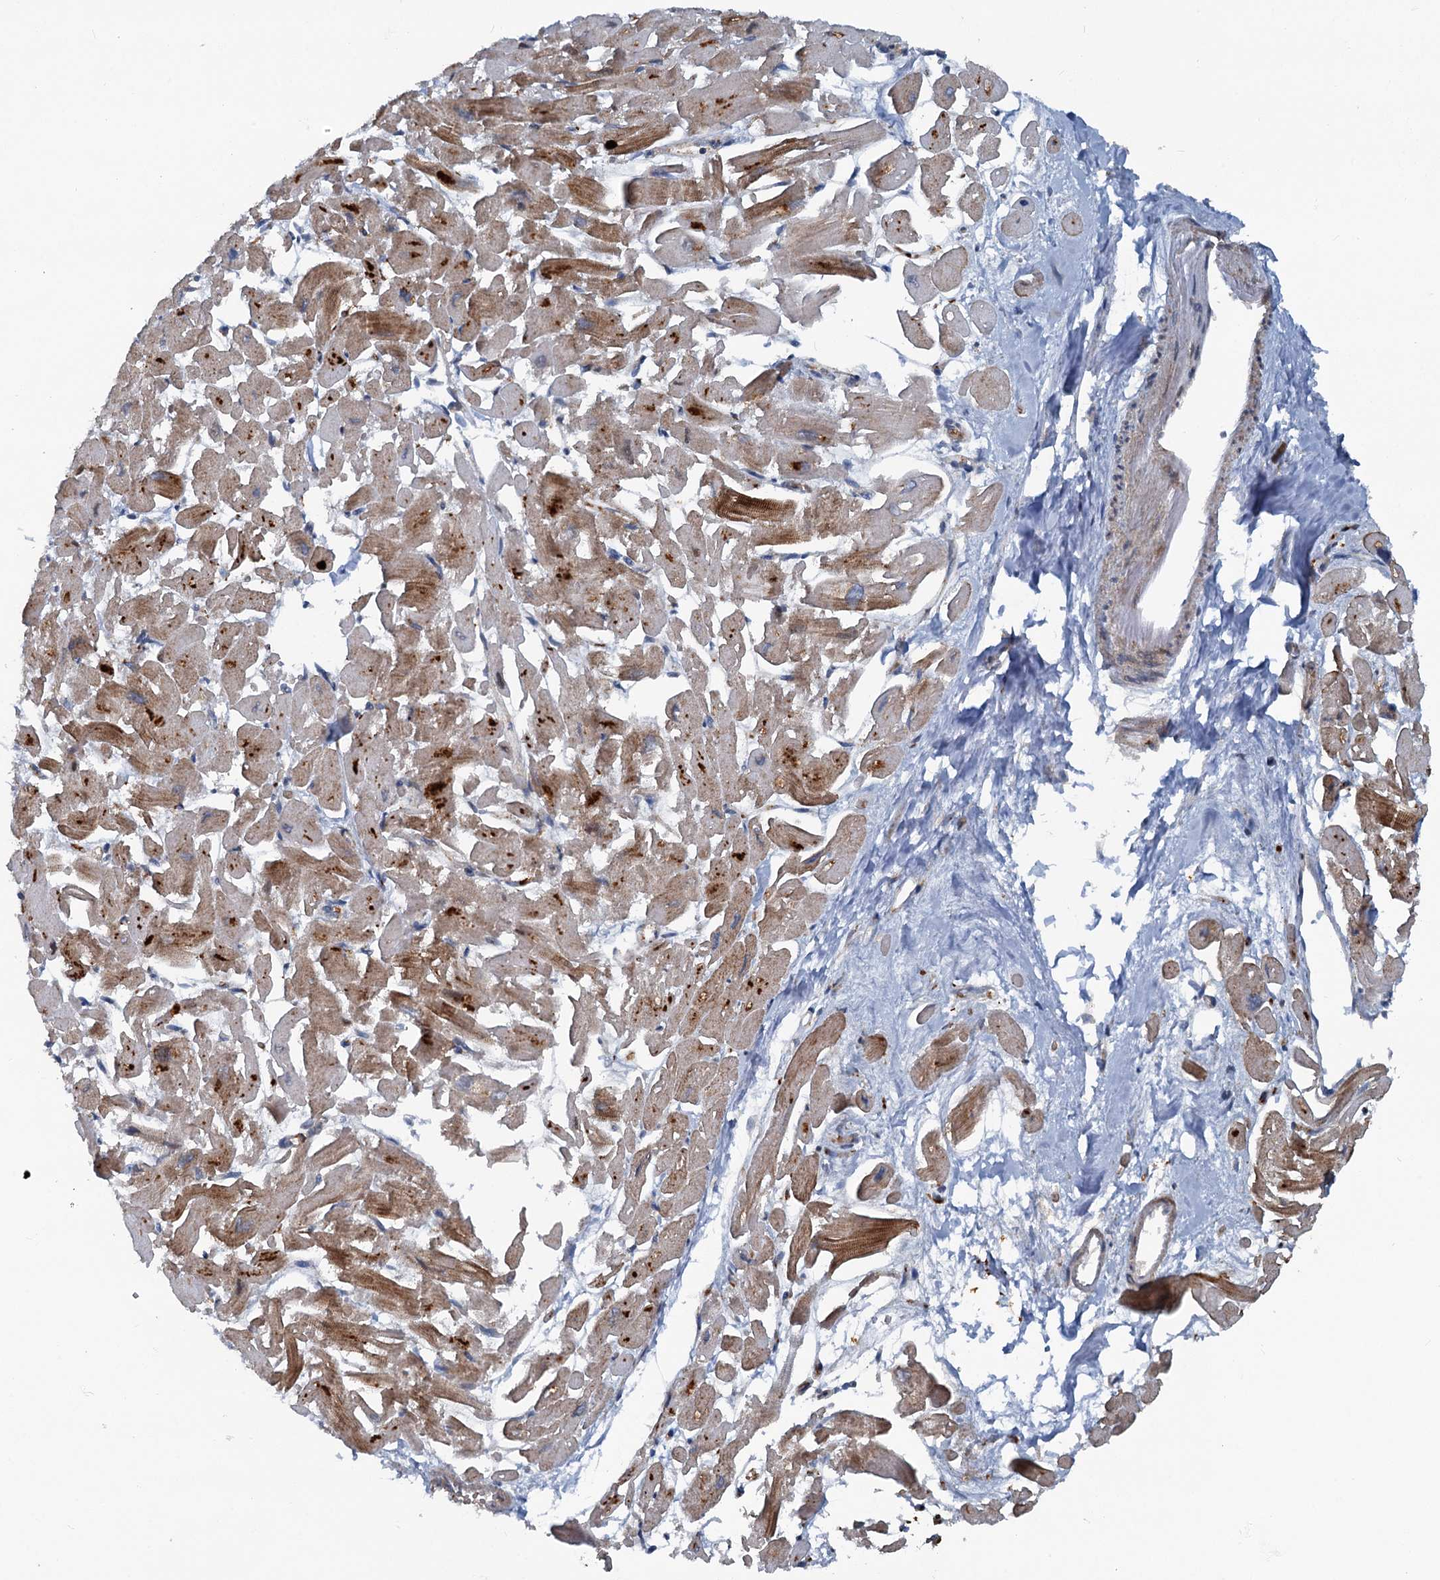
{"staining": {"intensity": "moderate", "quantity": ">75%", "location": "cytoplasmic/membranous"}, "tissue": "heart muscle", "cell_type": "Cardiomyocytes", "image_type": "normal", "snomed": [{"axis": "morphology", "description": "Normal tissue, NOS"}, {"axis": "topography", "description": "Heart"}], "caption": "A histopathology image of human heart muscle stained for a protein displays moderate cytoplasmic/membranous brown staining in cardiomyocytes.", "gene": "GCLM", "patient": {"sex": "male", "age": 54}}